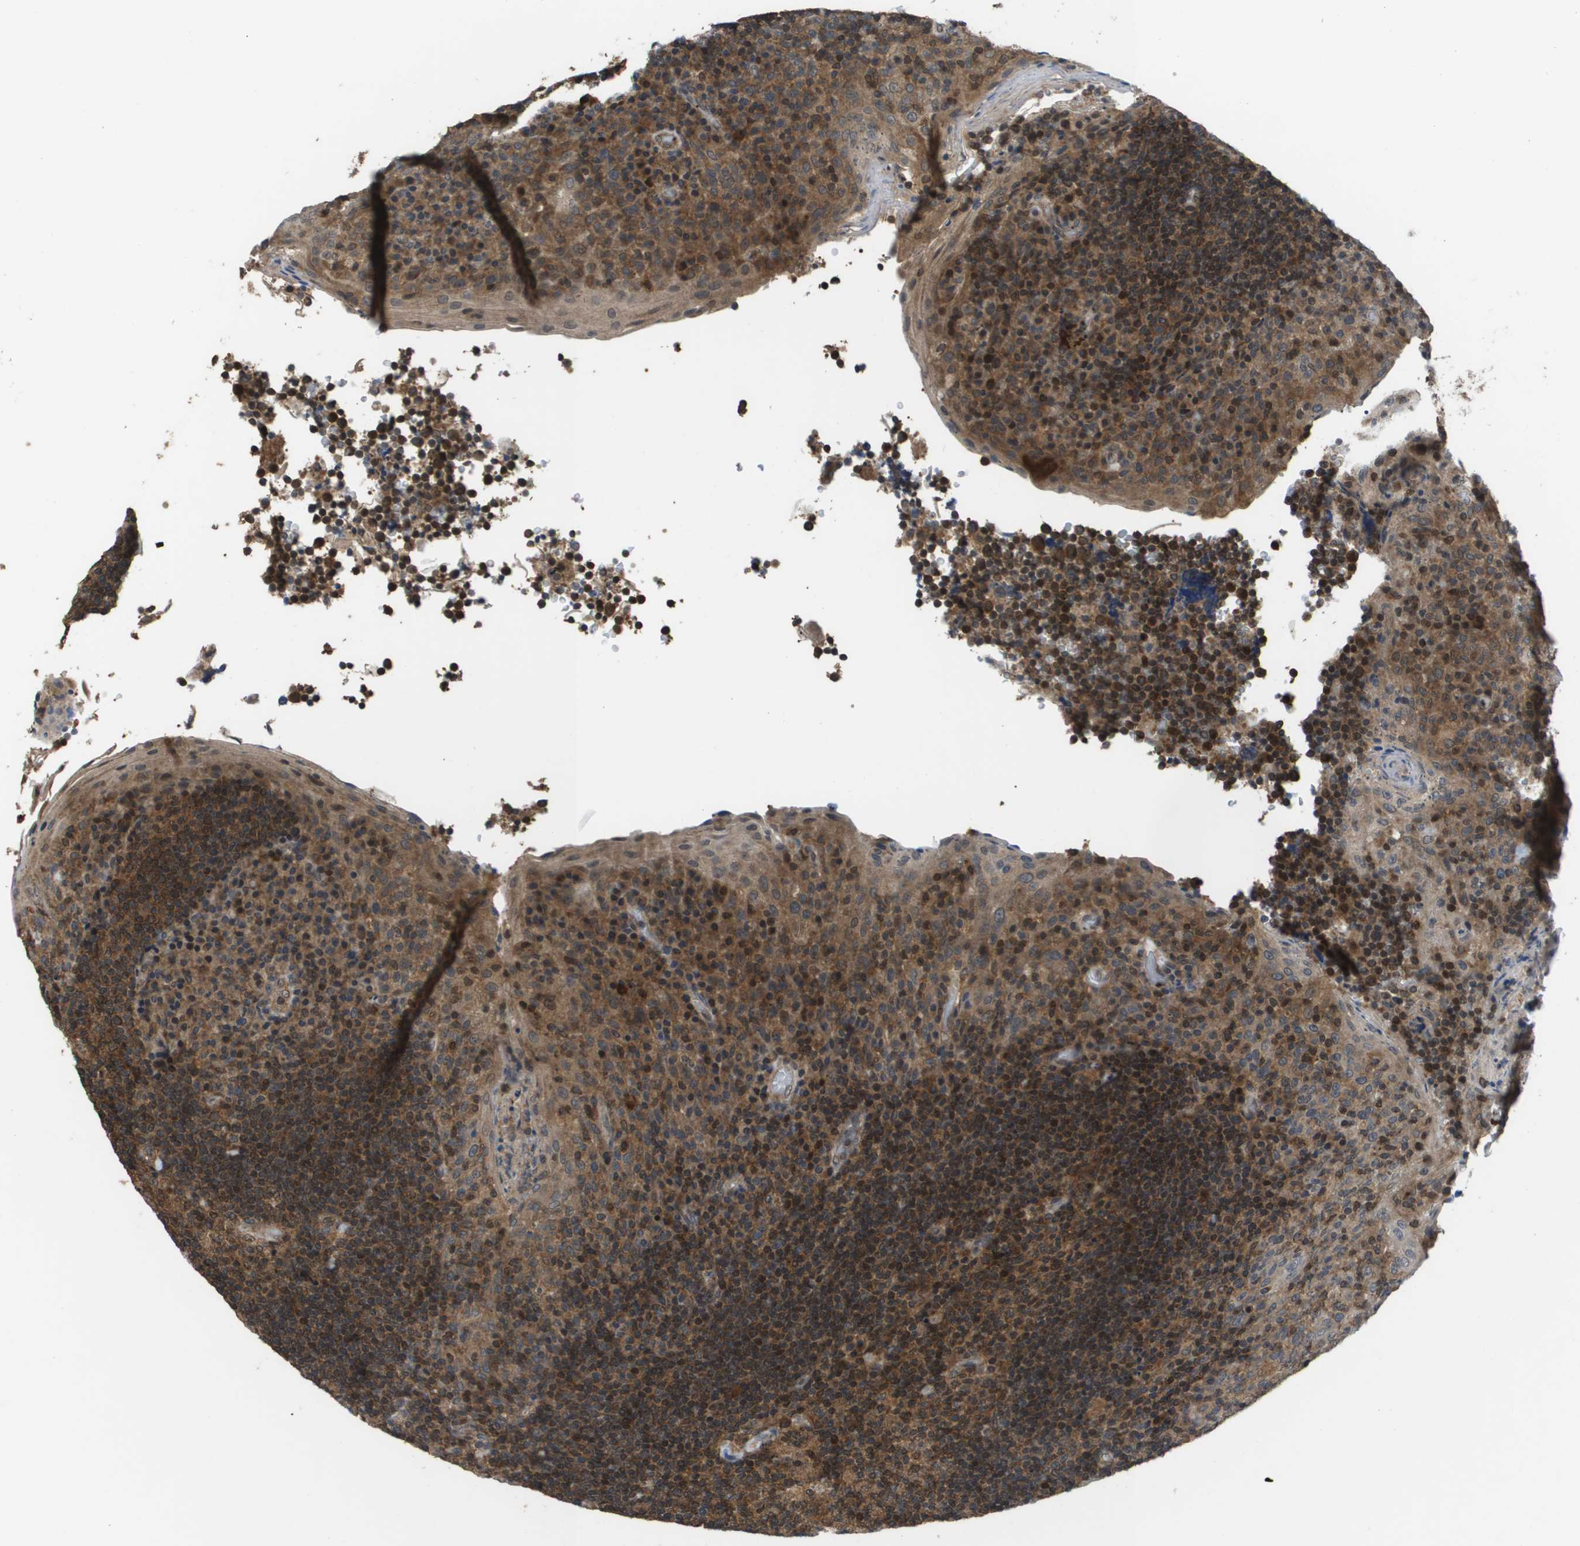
{"staining": {"intensity": "moderate", "quantity": ">75%", "location": "cytoplasmic/membranous,nuclear"}, "tissue": "tonsil", "cell_type": "Germinal center cells", "image_type": "normal", "snomed": [{"axis": "morphology", "description": "Normal tissue, NOS"}, {"axis": "topography", "description": "Tonsil"}], "caption": "IHC (DAB) staining of normal human tonsil demonstrates moderate cytoplasmic/membranous,nuclear protein positivity in about >75% of germinal center cells. The protein of interest is stained brown, and the nuclei are stained in blue (DAB (3,3'-diaminobenzidine) IHC with brightfield microscopy, high magnification).", "gene": "RBM38", "patient": {"sex": "male", "age": 17}}